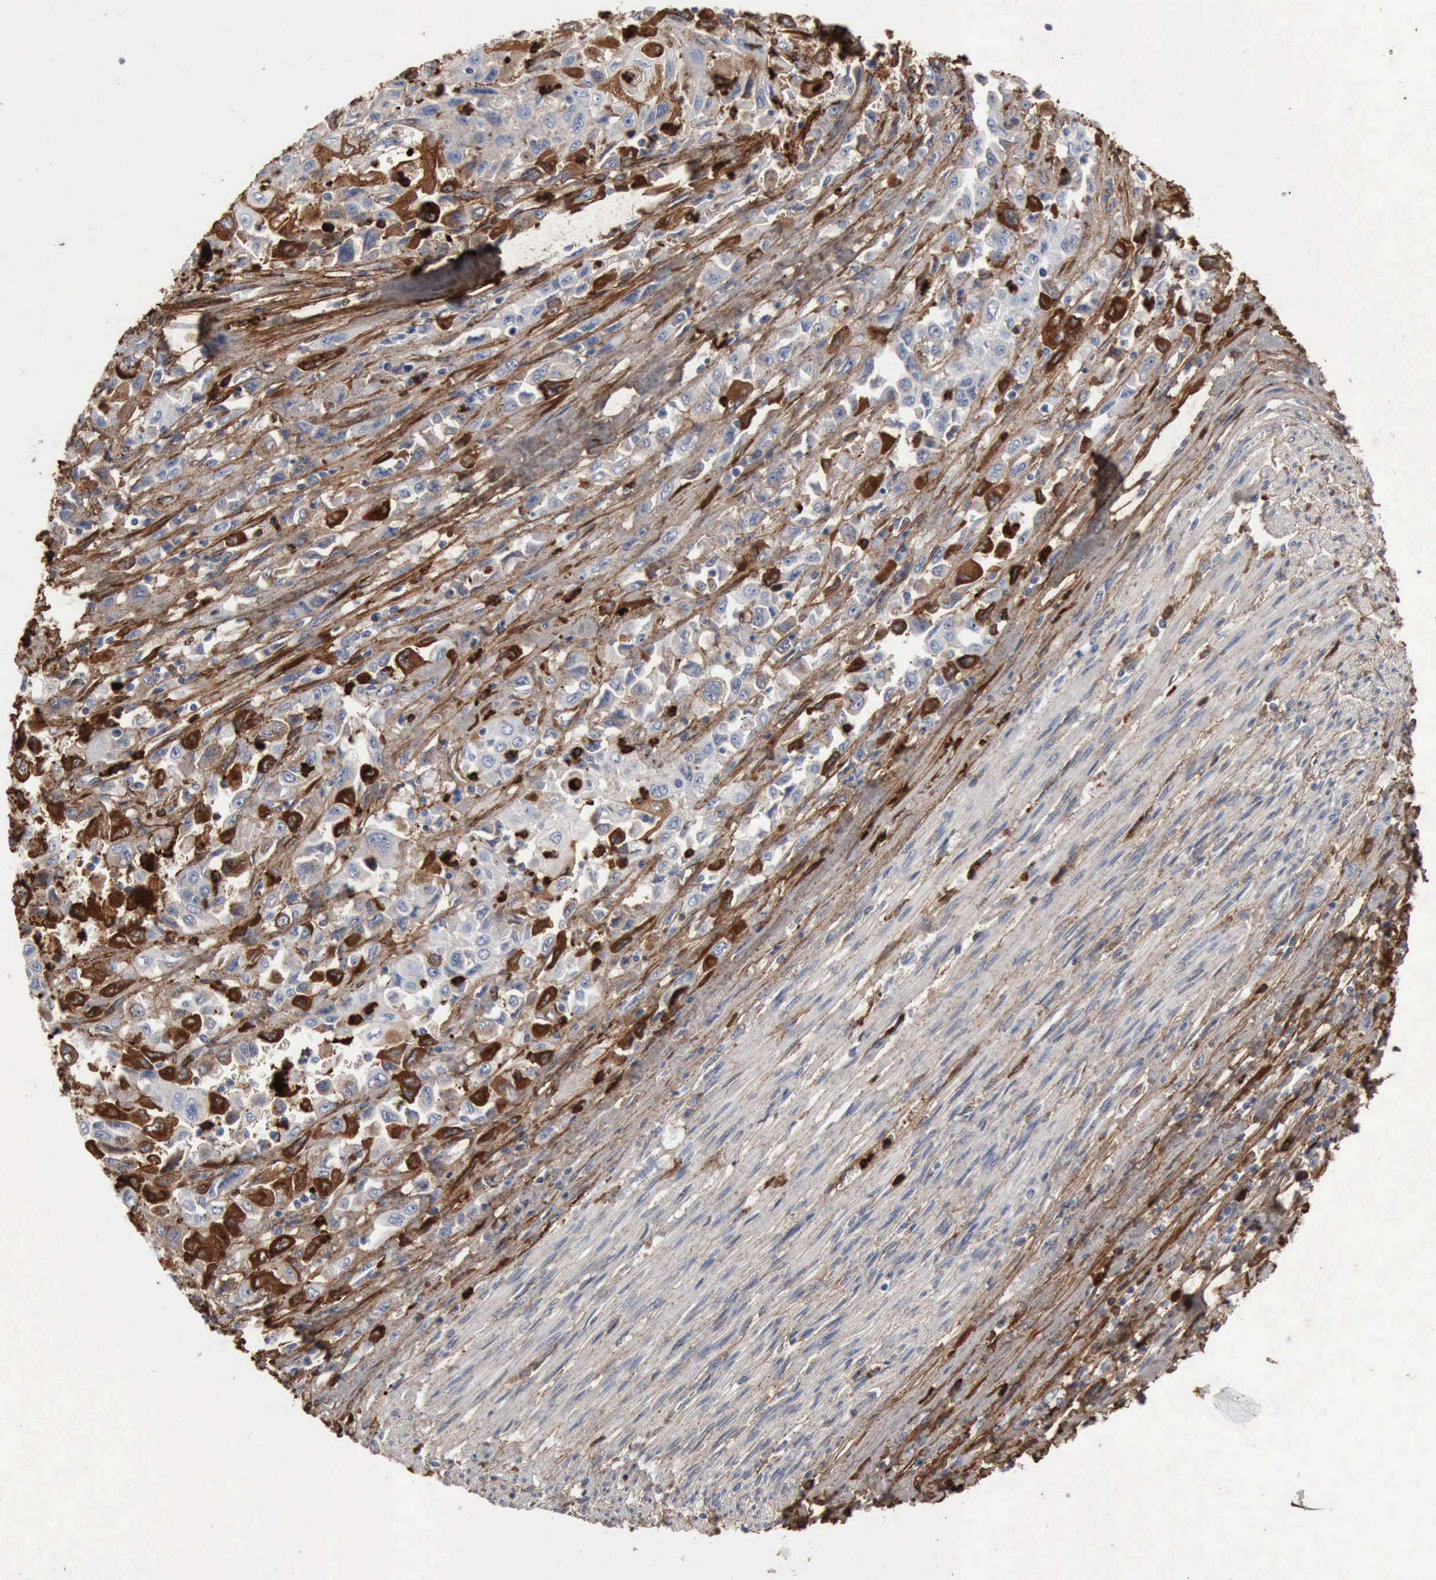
{"staining": {"intensity": "strong", "quantity": "25%-75%", "location": "cytoplasmic/membranous"}, "tissue": "pancreatic cancer", "cell_type": "Tumor cells", "image_type": "cancer", "snomed": [{"axis": "morphology", "description": "Adenocarcinoma, NOS"}, {"axis": "topography", "description": "Pancreas"}], "caption": "There is high levels of strong cytoplasmic/membranous positivity in tumor cells of pancreatic cancer, as demonstrated by immunohistochemical staining (brown color).", "gene": "FN1", "patient": {"sex": "male", "age": 70}}